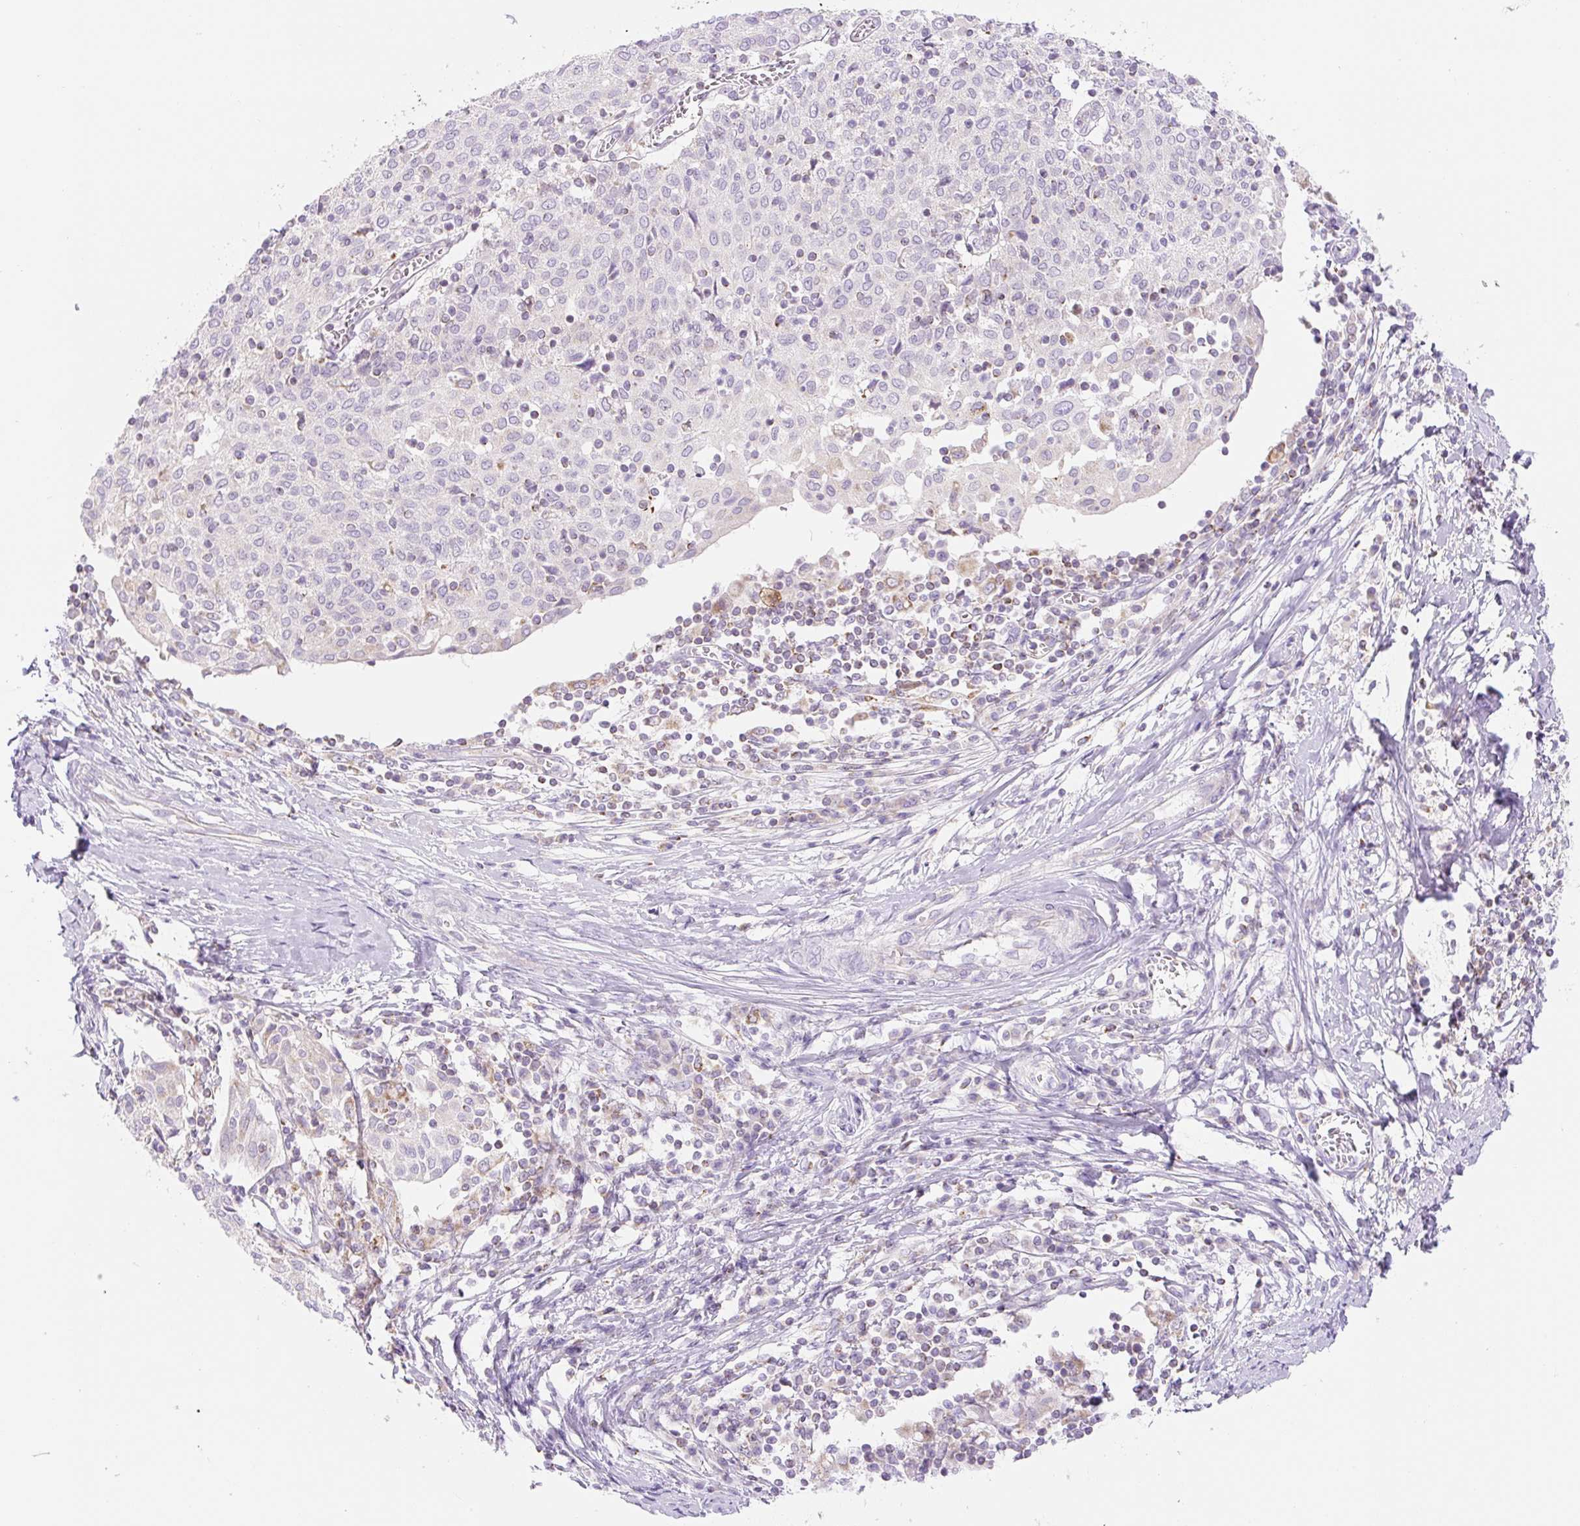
{"staining": {"intensity": "negative", "quantity": "none", "location": "none"}, "tissue": "cervical cancer", "cell_type": "Tumor cells", "image_type": "cancer", "snomed": [{"axis": "morphology", "description": "Squamous cell carcinoma, NOS"}, {"axis": "topography", "description": "Cervix"}], "caption": "DAB (3,3'-diaminobenzidine) immunohistochemical staining of human squamous cell carcinoma (cervical) demonstrates no significant staining in tumor cells. (DAB (3,3'-diaminobenzidine) IHC, high magnification).", "gene": "FOCAD", "patient": {"sex": "female", "age": 52}}